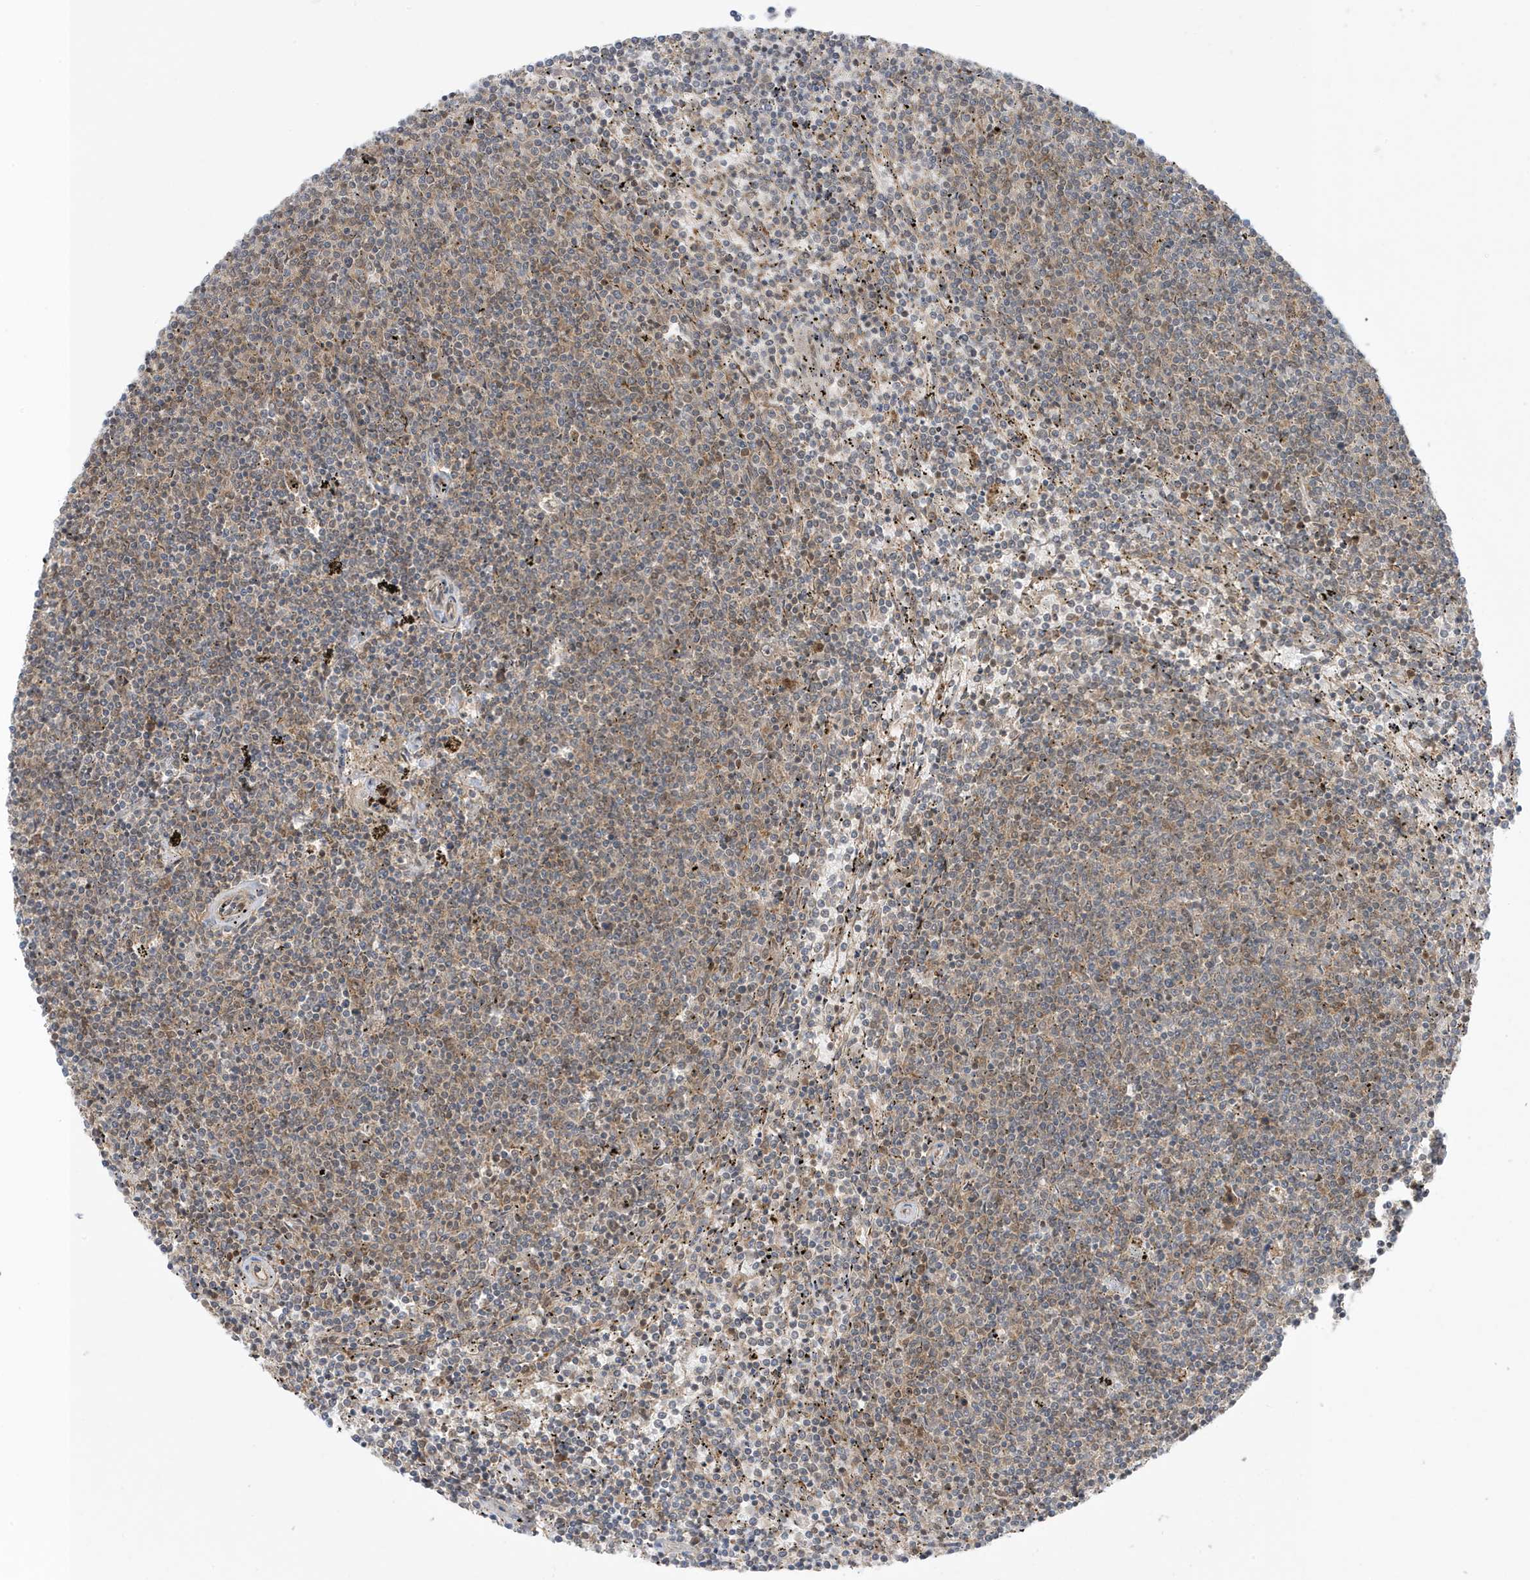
{"staining": {"intensity": "weak", "quantity": "<25%", "location": "cytoplasmic/membranous"}, "tissue": "lymphoma", "cell_type": "Tumor cells", "image_type": "cancer", "snomed": [{"axis": "morphology", "description": "Malignant lymphoma, non-Hodgkin's type, Low grade"}, {"axis": "topography", "description": "Spleen"}], "caption": "IHC micrograph of neoplastic tissue: lymphoma stained with DAB (3,3'-diaminobenzidine) demonstrates no significant protein positivity in tumor cells. (DAB immunohistochemistry, high magnification).", "gene": "DHX36", "patient": {"sex": "female", "age": 50}}